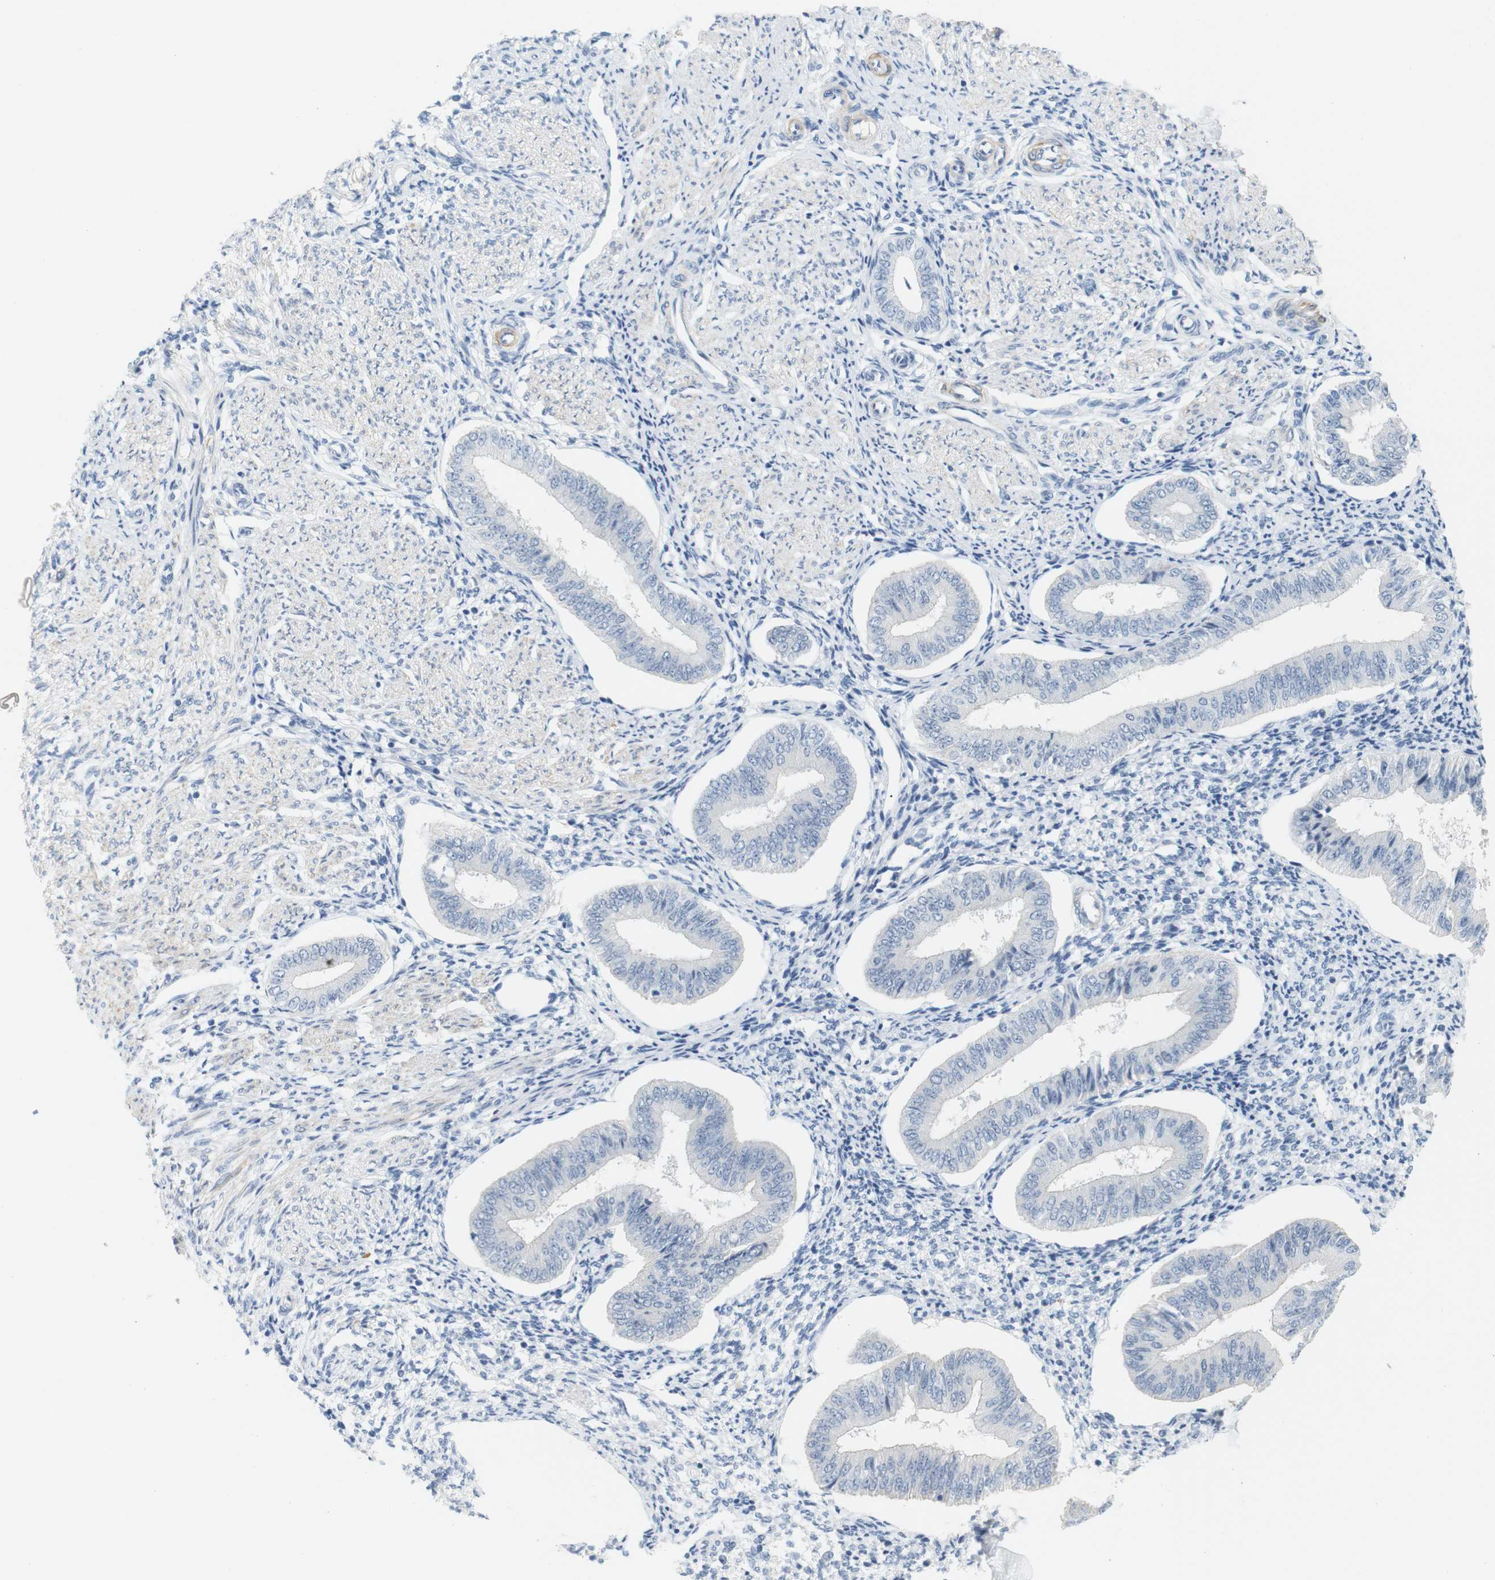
{"staining": {"intensity": "negative", "quantity": "none", "location": "none"}, "tissue": "endometrium", "cell_type": "Cells in endometrial stroma", "image_type": "normal", "snomed": [{"axis": "morphology", "description": "Normal tissue, NOS"}, {"axis": "topography", "description": "Endometrium"}], "caption": "The IHC photomicrograph has no significant expression in cells in endometrial stroma of endometrium.", "gene": "HRH2", "patient": {"sex": "female", "age": 50}}